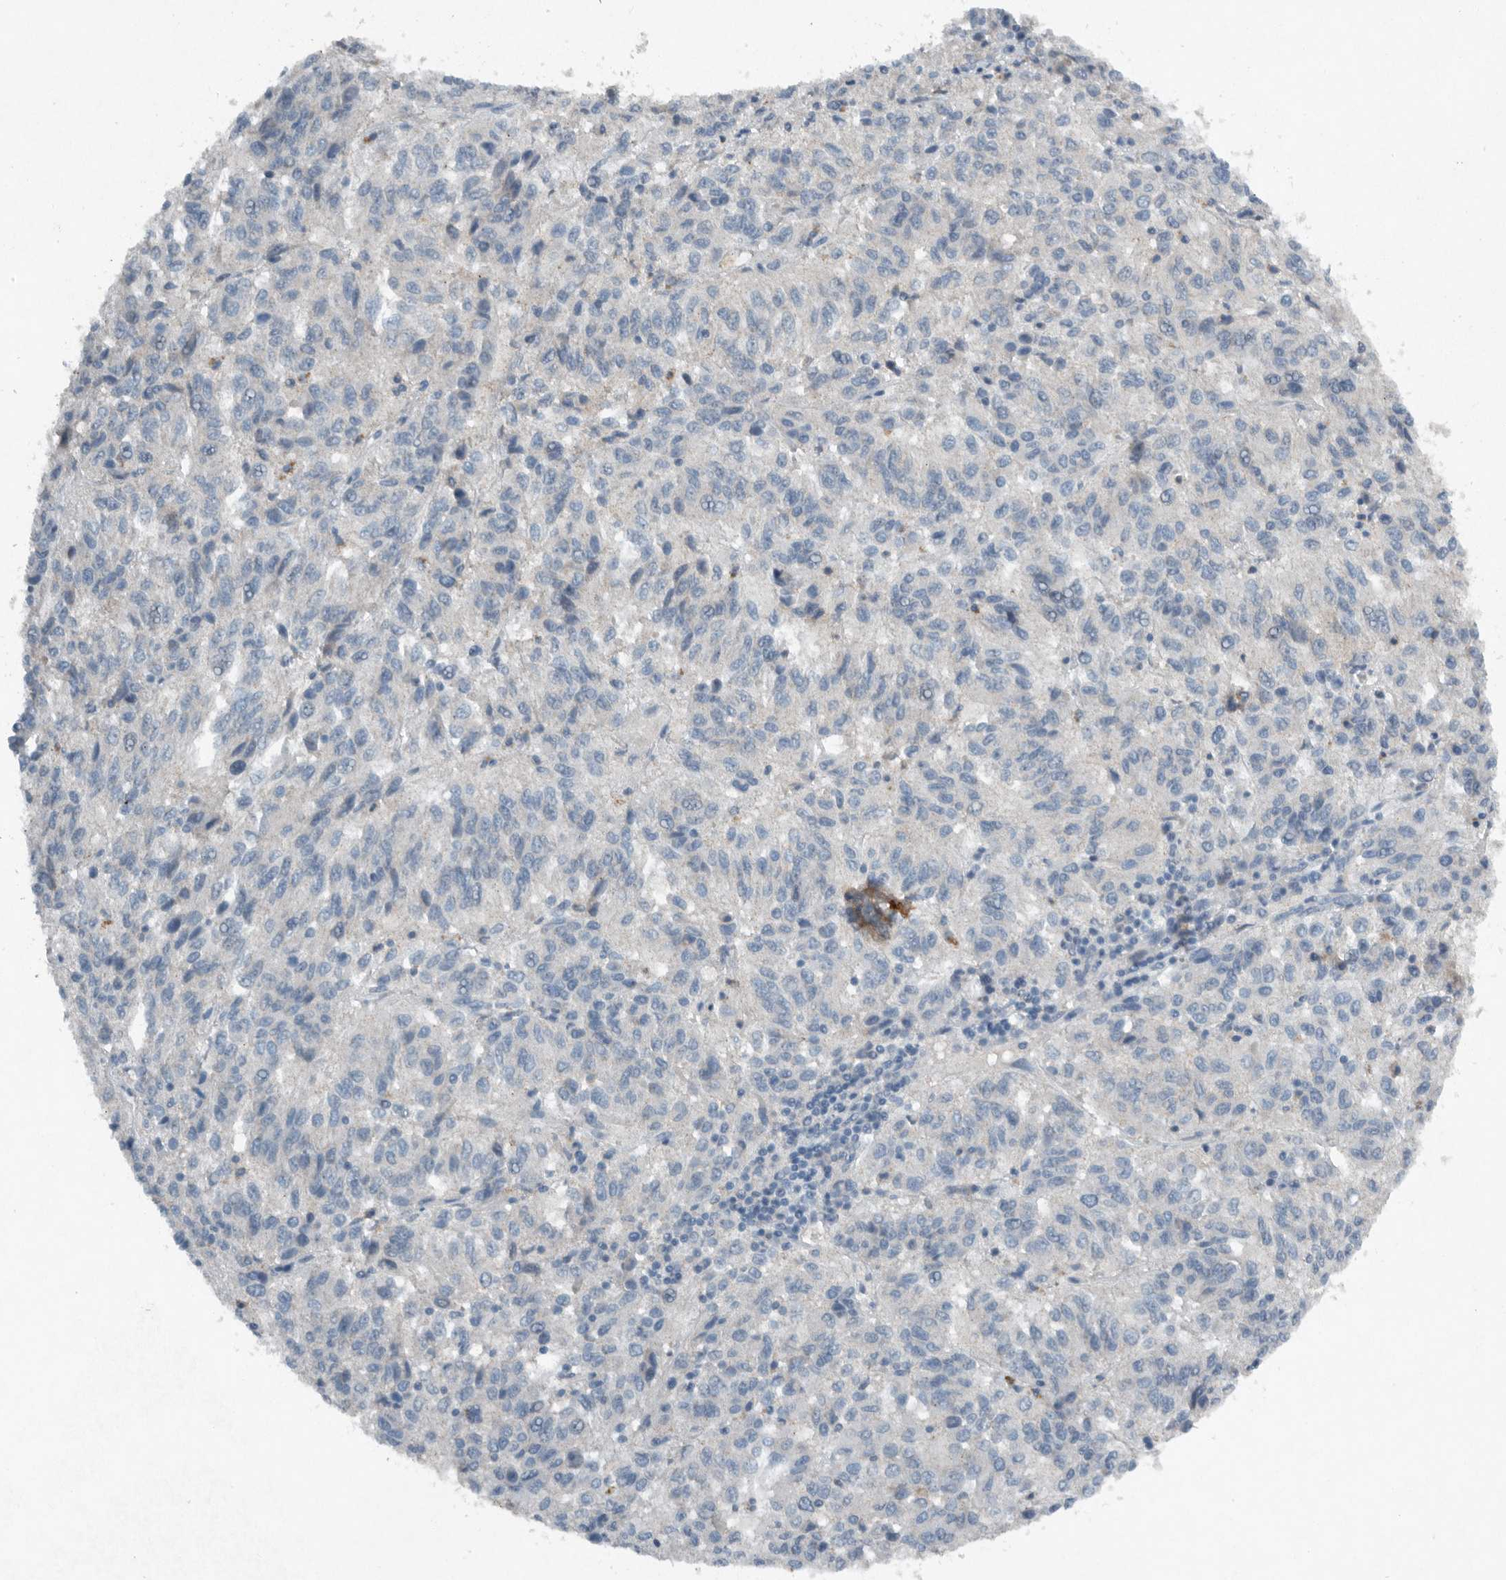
{"staining": {"intensity": "negative", "quantity": "none", "location": "none"}, "tissue": "melanoma", "cell_type": "Tumor cells", "image_type": "cancer", "snomed": [{"axis": "morphology", "description": "Malignant melanoma, Metastatic site"}, {"axis": "topography", "description": "Lung"}], "caption": "Protein analysis of malignant melanoma (metastatic site) exhibits no significant positivity in tumor cells. (DAB IHC, high magnification).", "gene": "IL20", "patient": {"sex": "male", "age": 64}}